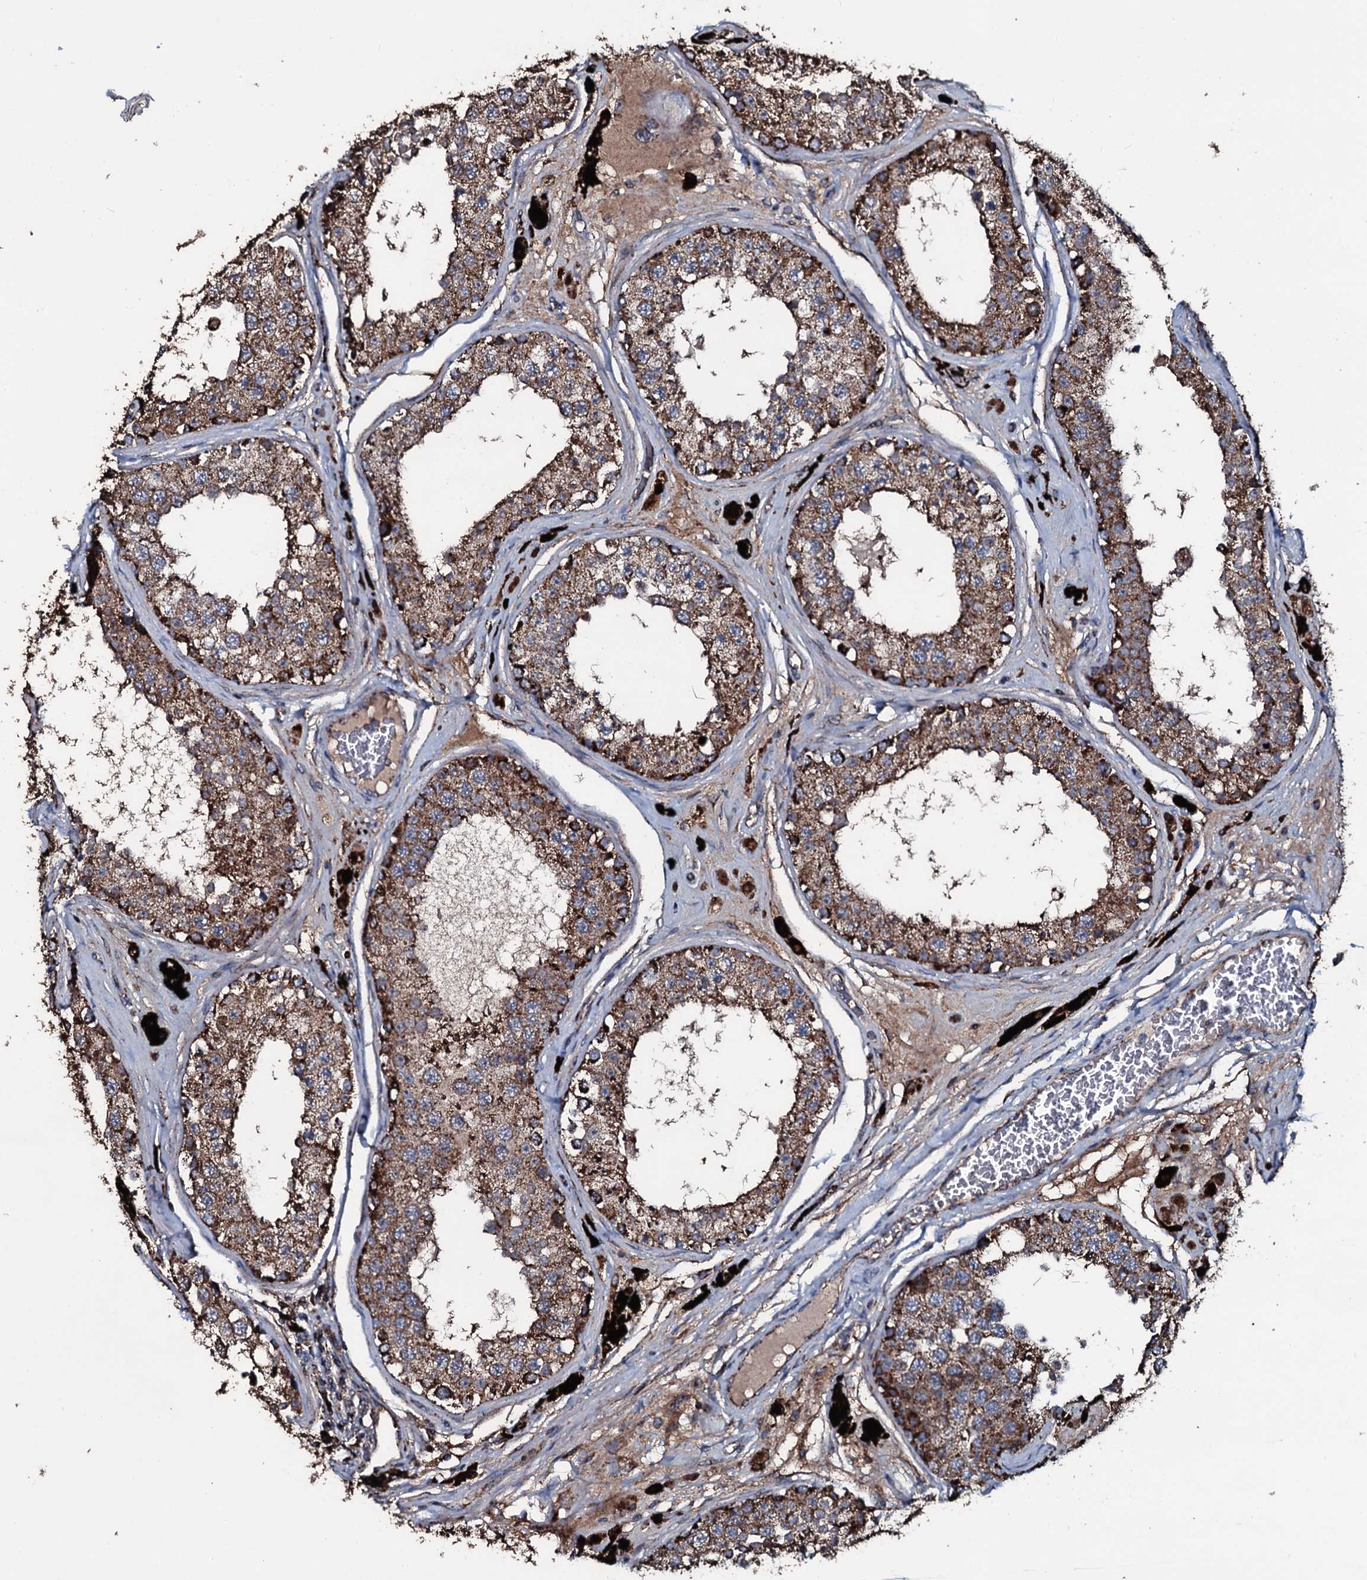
{"staining": {"intensity": "moderate", "quantity": ">75%", "location": "cytoplasmic/membranous"}, "tissue": "testis", "cell_type": "Cells in seminiferous ducts", "image_type": "normal", "snomed": [{"axis": "morphology", "description": "Normal tissue, NOS"}, {"axis": "topography", "description": "Testis"}], "caption": "The immunohistochemical stain shows moderate cytoplasmic/membranous positivity in cells in seminiferous ducts of normal testis. Immunohistochemistry (ihc) stains the protein in brown and the nuclei are stained blue.", "gene": "DYNC2I2", "patient": {"sex": "male", "age": 25}}